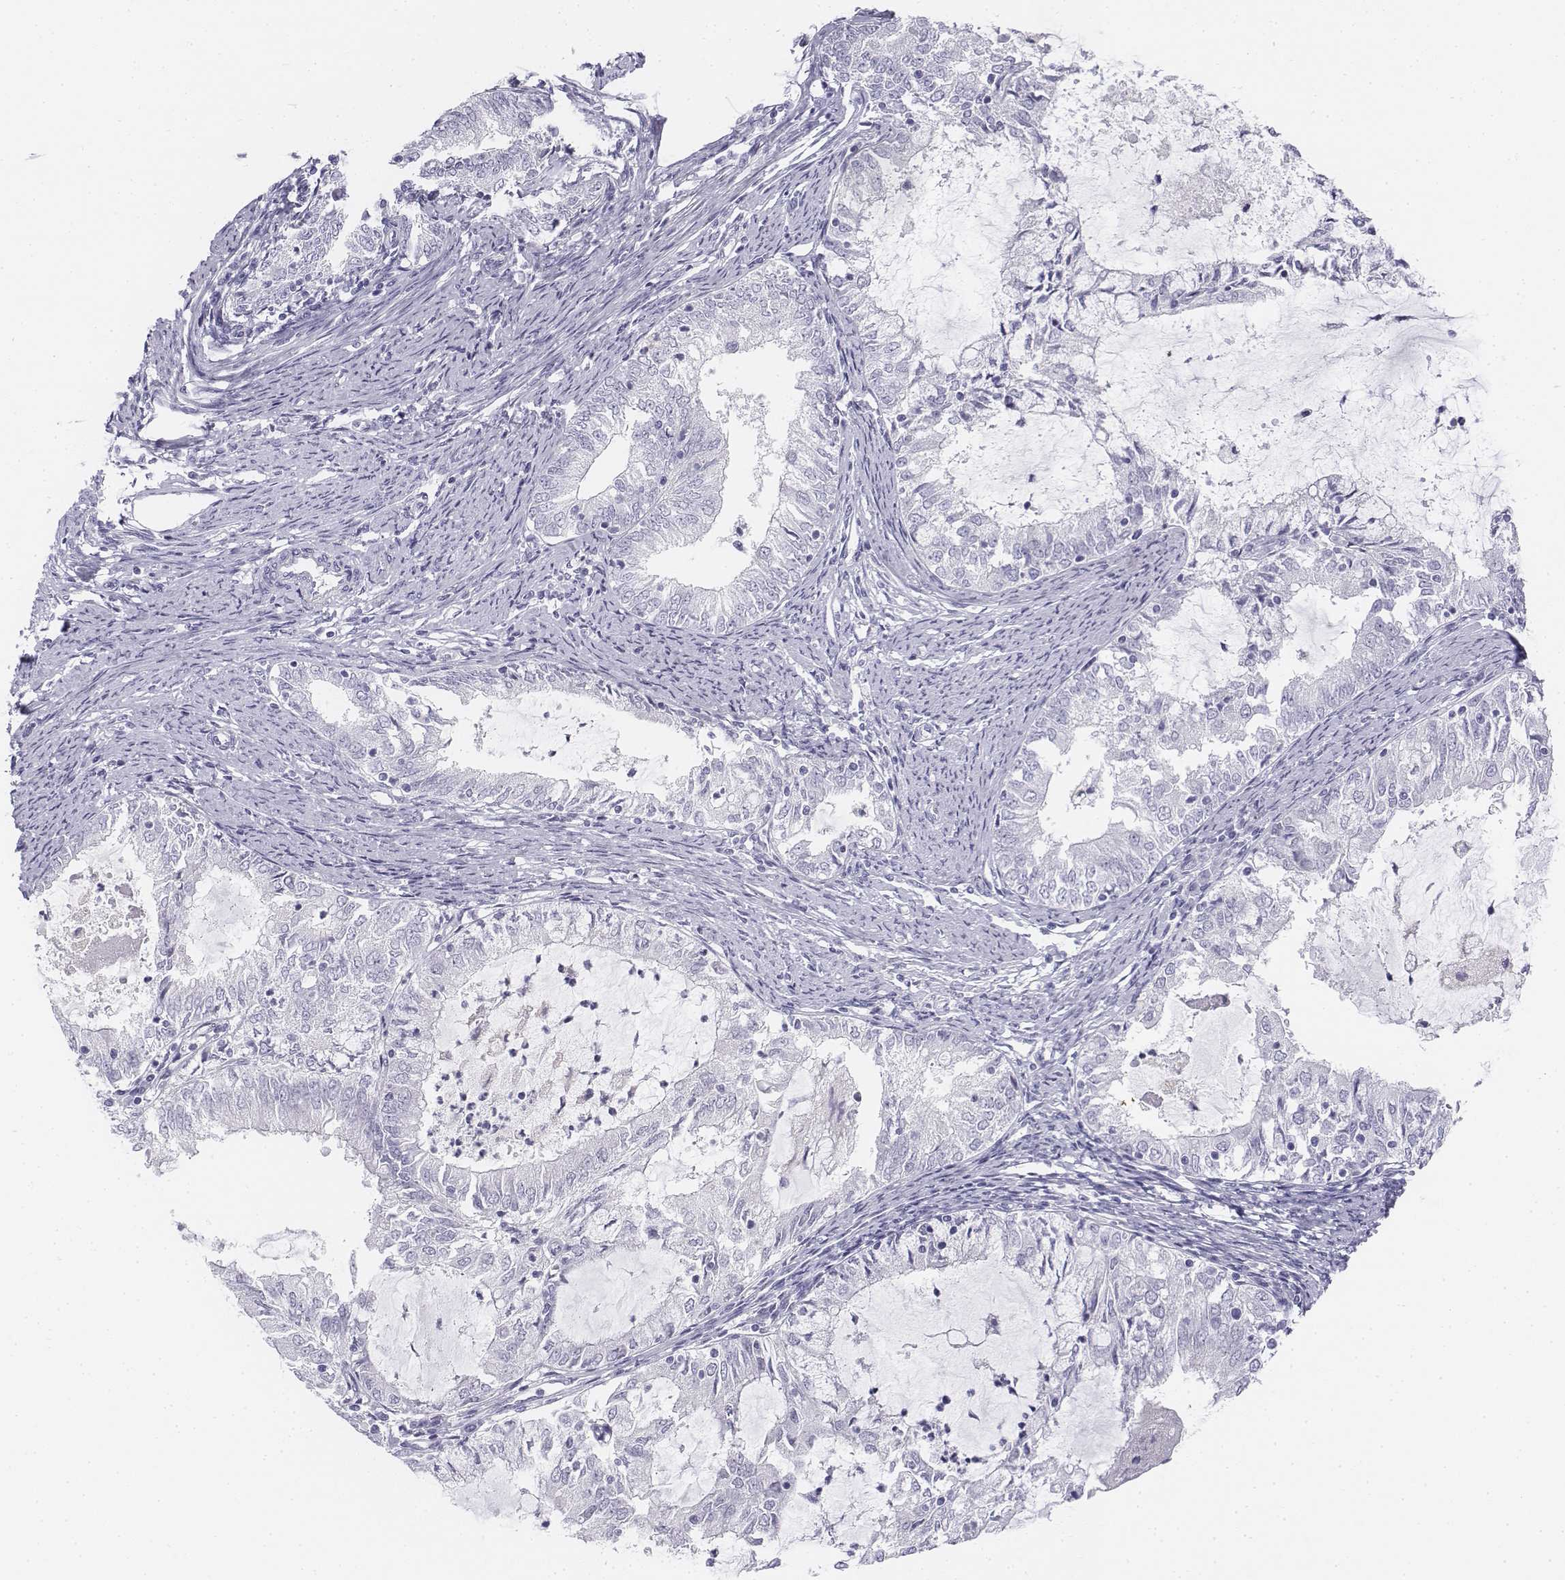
{"staining": {"intensity": "negative", "quantity": "none", "location": "none"}, "tissue": "endometrial cancer", "cell_type": "Tumor cells", "image_type": "cancer", "snomed": [{"axis": "morphology", "description": "Adenocarcinoma, NOS"}, {"axis": "topography", "description": "Endometrium"}], "caption": "IHC micrograph of neoplastic tissue: adenocarcinoma (endometrial) stained with DAB demonstrates no significant protein positivity in tumor cells. (Immunohistochemistry, brightfield microscopy, high magnification).", "gene": "TH", "patient": {"sex": "female", "age": 57}}